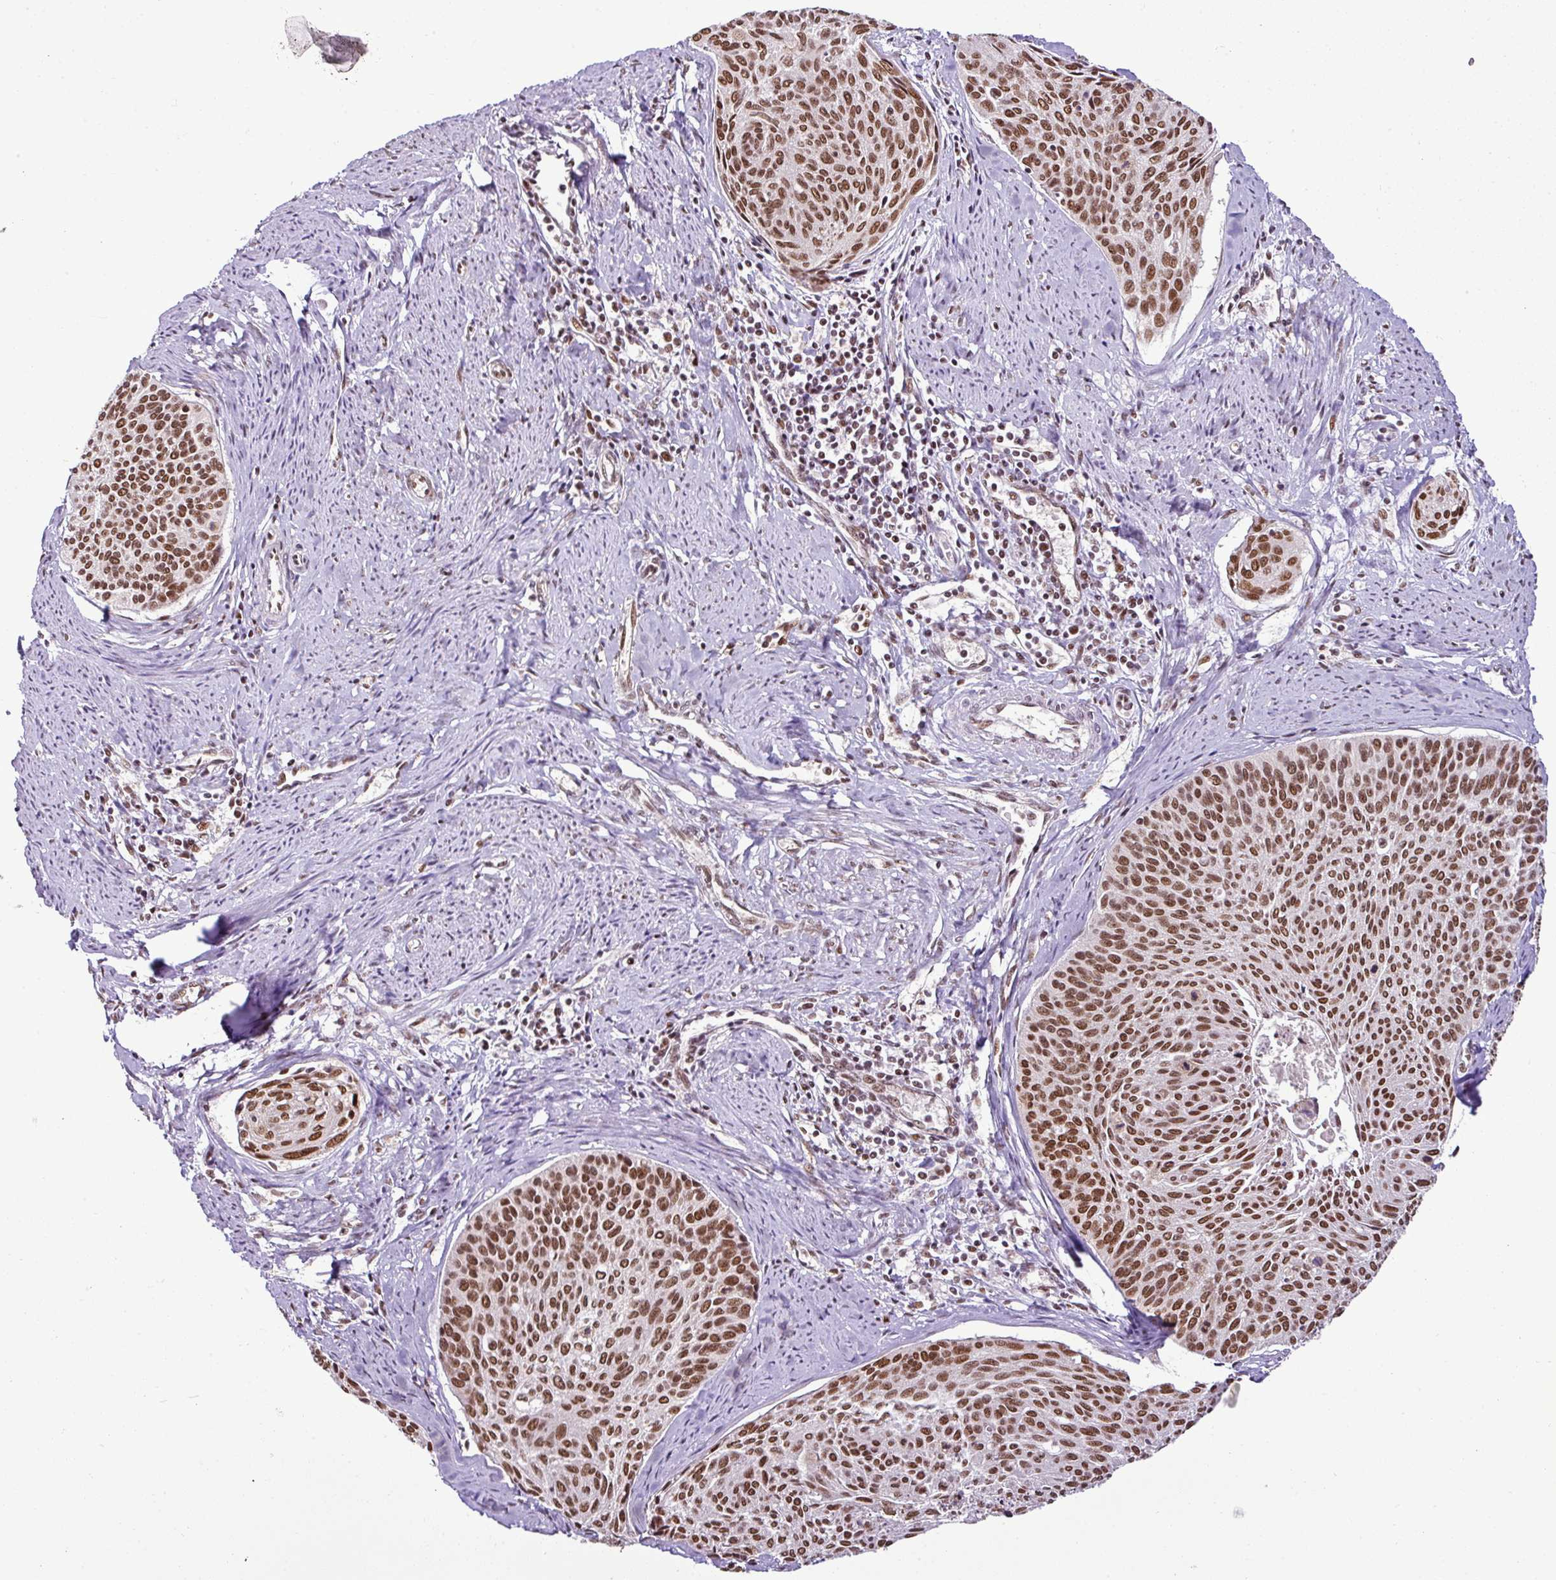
{"staining": {"intensity": "moderate", "quantity": ">75%", "location": "nuclear"}, "tissue": "cervical cancer", "cell_type": "Tumor cells", "image_type": "cancer", "snomed": [{"axis": "morphology", "description": "Squamous cell carcinoma, NOS"}, {"axis": "topography", "description": "Cervix"}], "caption": "Protein analysis of cervical squamous cell carcinoma tissue exhibits moderate nuclear expression in about >75% of tumor cells. (DAB (3,3'-diaminobenzidine) IHC, brown staining for protein, blue staining for nuclei).", "gene": "PGAP4", "patient": {"sex": "female", "age": 55}}